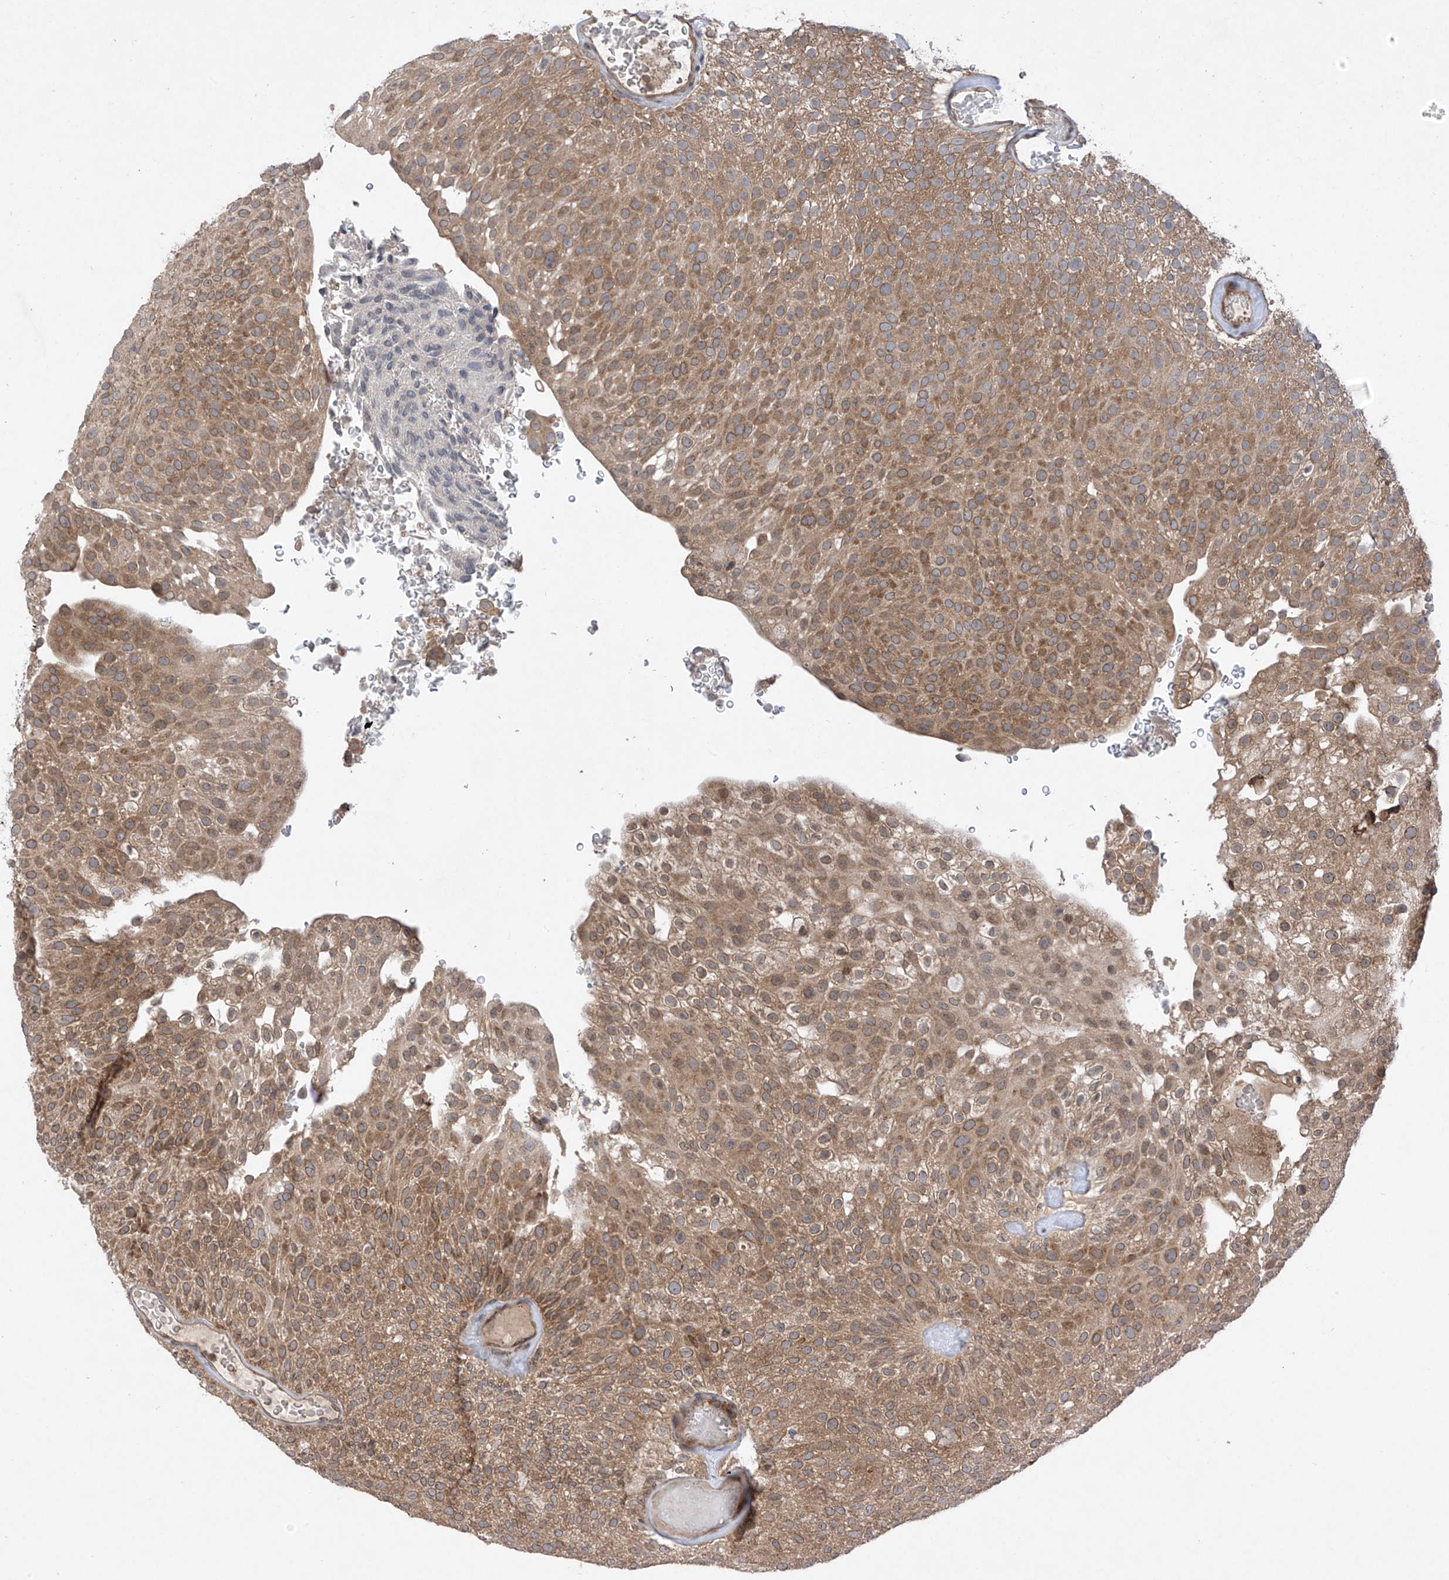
{"staining": {"intensity": "moderate", "quantity": ">75%", "location": "cytoplasmic/membranous"}, "tissue": "urothelial cancer", "cell_type": "Tumor cells", "image_type": "cancer", "snomed": [{"axis": "morphology", "description": "Urothelial carcinoma, Low grade"}, {"axis": "topography", "description": "Urinary bladder"}], "caption": "This histopathology image reveals IHC staining of low-grade urothelial carcinoma, with medium moderate cytoplasmic/membranous staining in approximately >75% of tumor cells.", "gene": "RPL34", "patient": {"sex": "male", "age": 78}}